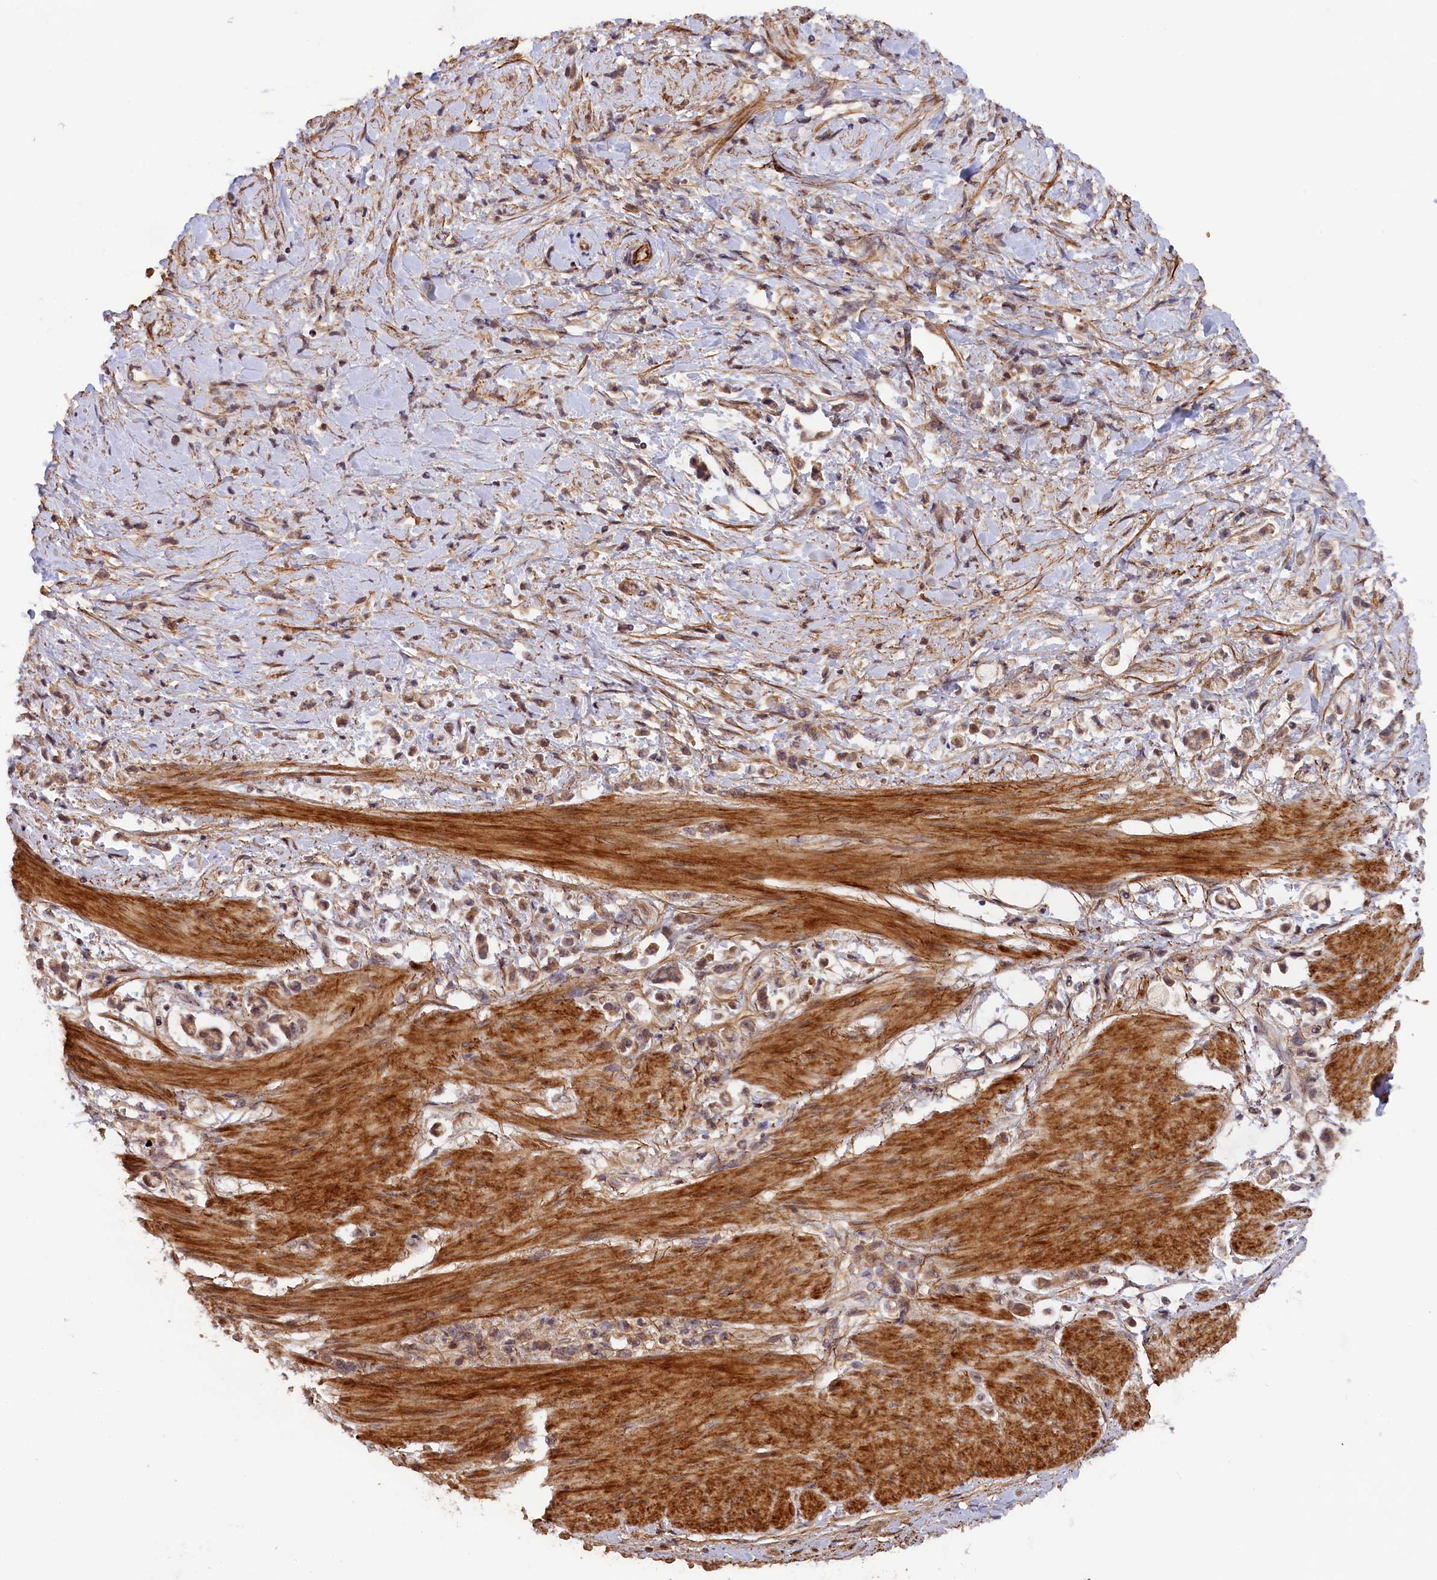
{"staining": {"intensity": "weak", "quantity": ">75%", "location": "cytoplasmic/membranous,nuclear"}, "tissue": "stomach cancer", "cell_type": "Tumor cells", "image_type": "cancer", "snomed": [{"axis": "morphology", "description": "Adenocarcinoma, NOS"}, {"axis": "topography", "description": "Stomach"}], "caption": "This is an image of IHC staining of adenocarcinoma (stomach), which shows weak expression in the cytoplasmic/membranous and nuclear of tumor cells.", "gene": "ZNF480", "patient": {"sex": "female", "age": 60}}